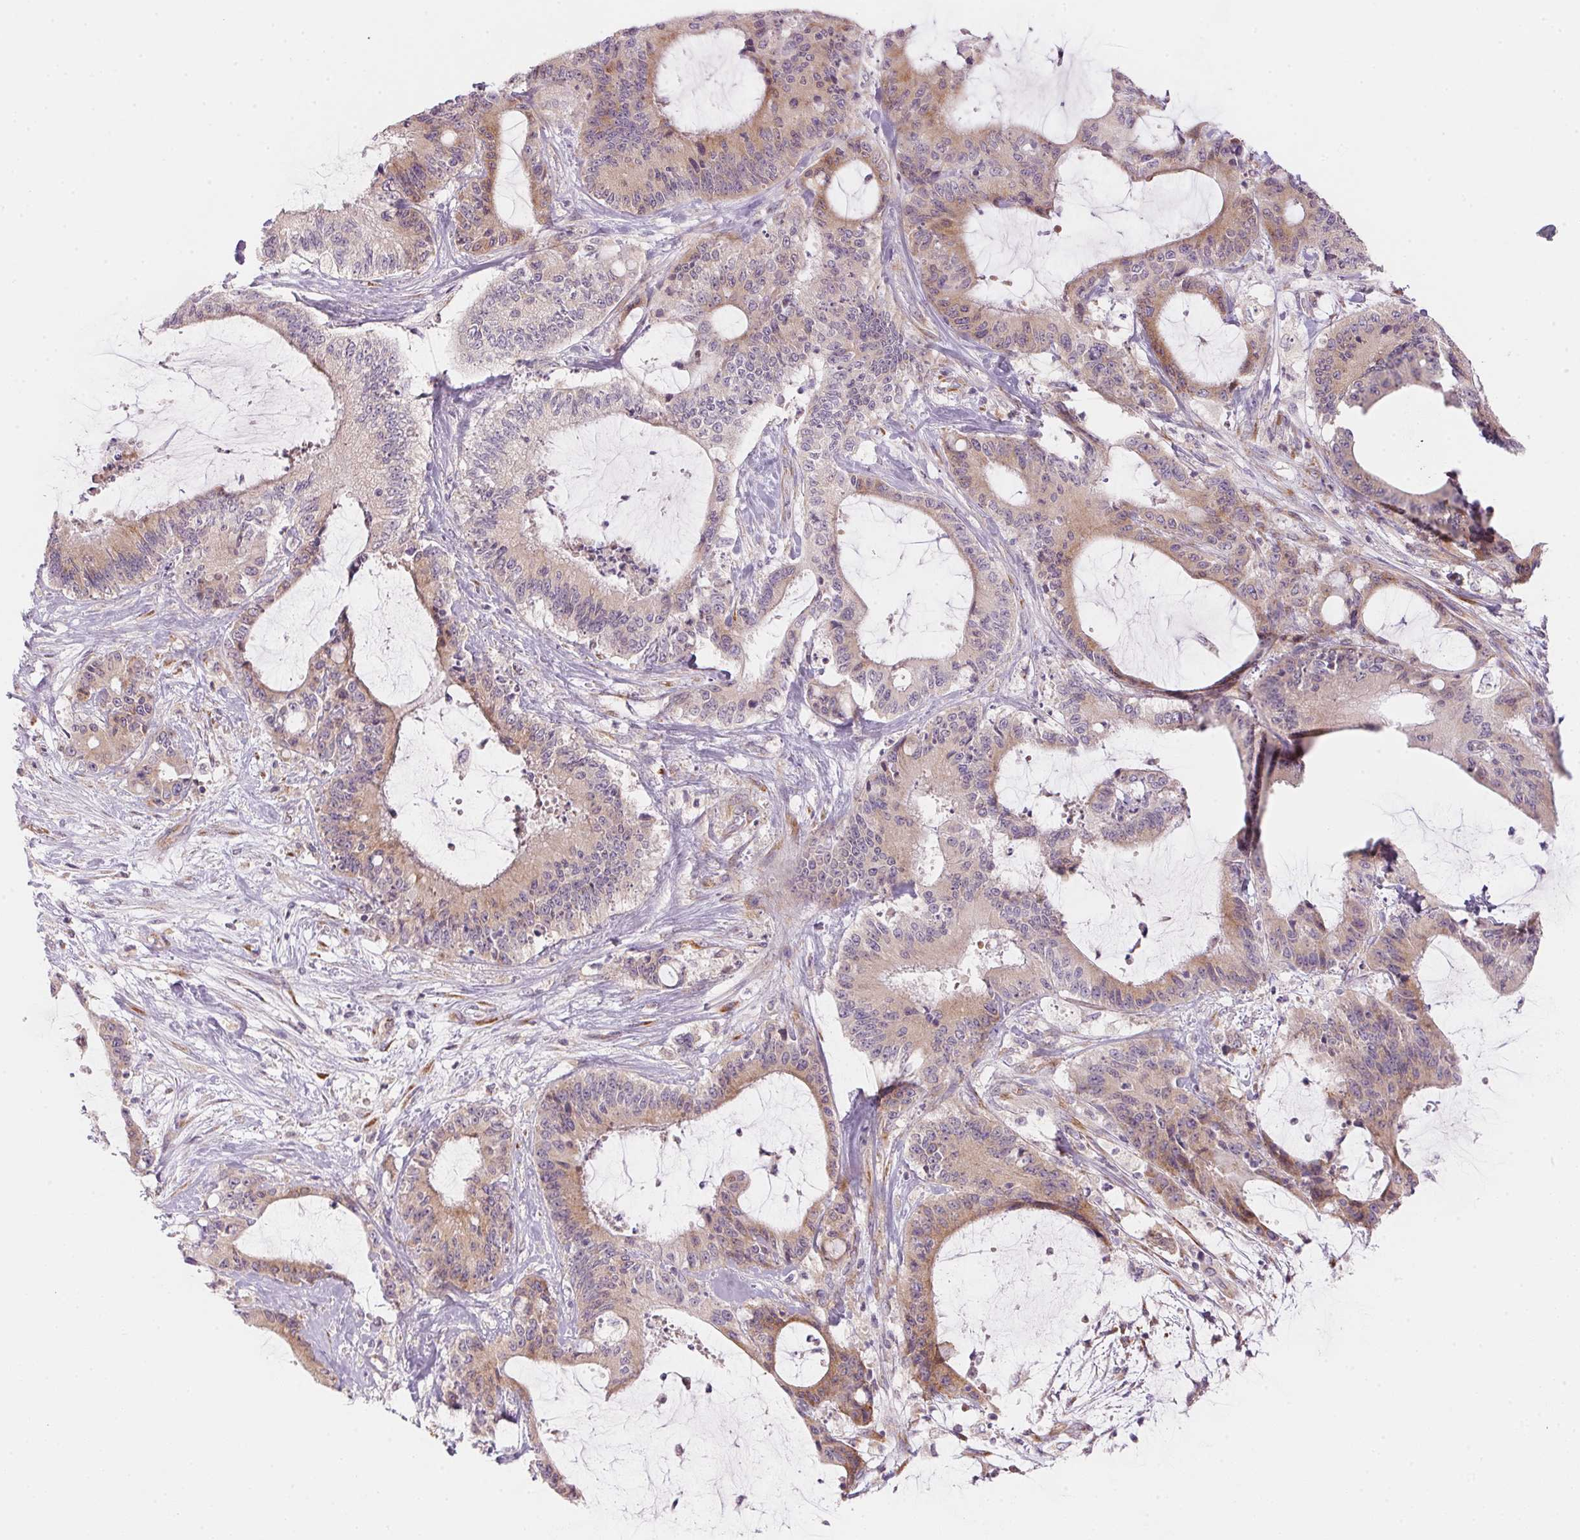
{"staining": {"intensity": "weak", "quantity": ">75%", "location": "cytoplasmic/membranous"}, "tissue": "liver cancer", "cell_type": "Tumor cells", "image_type": "cancer", "snomed": [{"axis": "morphology", "description": "Cholangiocarcinoma"}, {"axis": "topography", "description": "Liver"}], "caption": "An image of liver cholangiocarcinoma stained for a protein demonstrates weak cytoplasmic/membranous brown staining in tumor cells. The protein of interest is shown in brown color, while the nuclei are stained blue.", "gene": "BLOC1S2", "patient": {"sex": "female", "age": 73}}